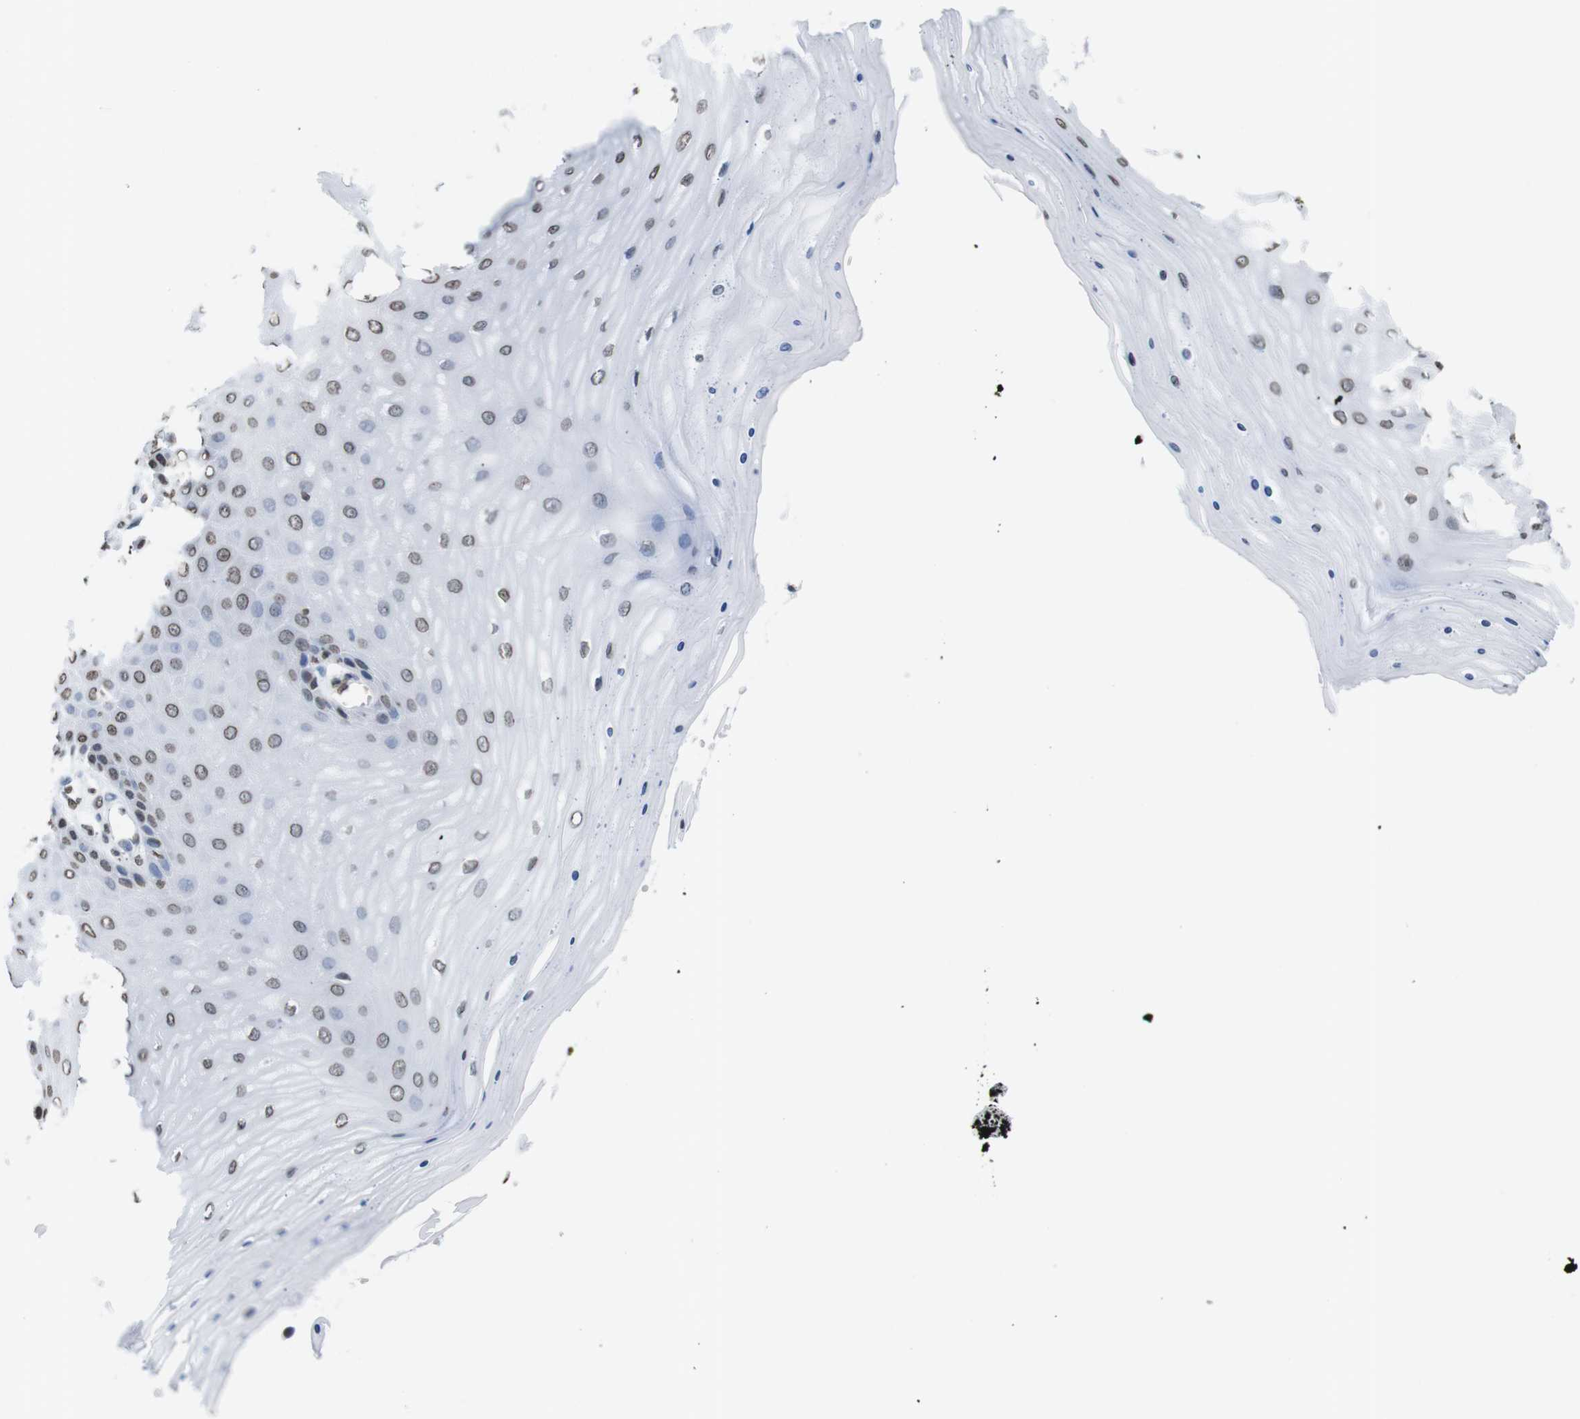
{"staining": {"intensity": "weak", "quantity": "25%-75%", "location": "nuclear"}, "tissue": "cervix", "cell_type": "Glandular cells", "image_type": "normal", "snomed": [{"axis": "morphology", "description": "Normal tissue, NOS"}, {"axis": "topography", "description": "Cervix"}], "caption": "This micrograph reveals immunohistochemistry staining of normal cervix, with low weak nuclear staining in about 25%-75% of glandular cells.", "gene": "BSX", "patient": {"sex": "female", "age": 55}}